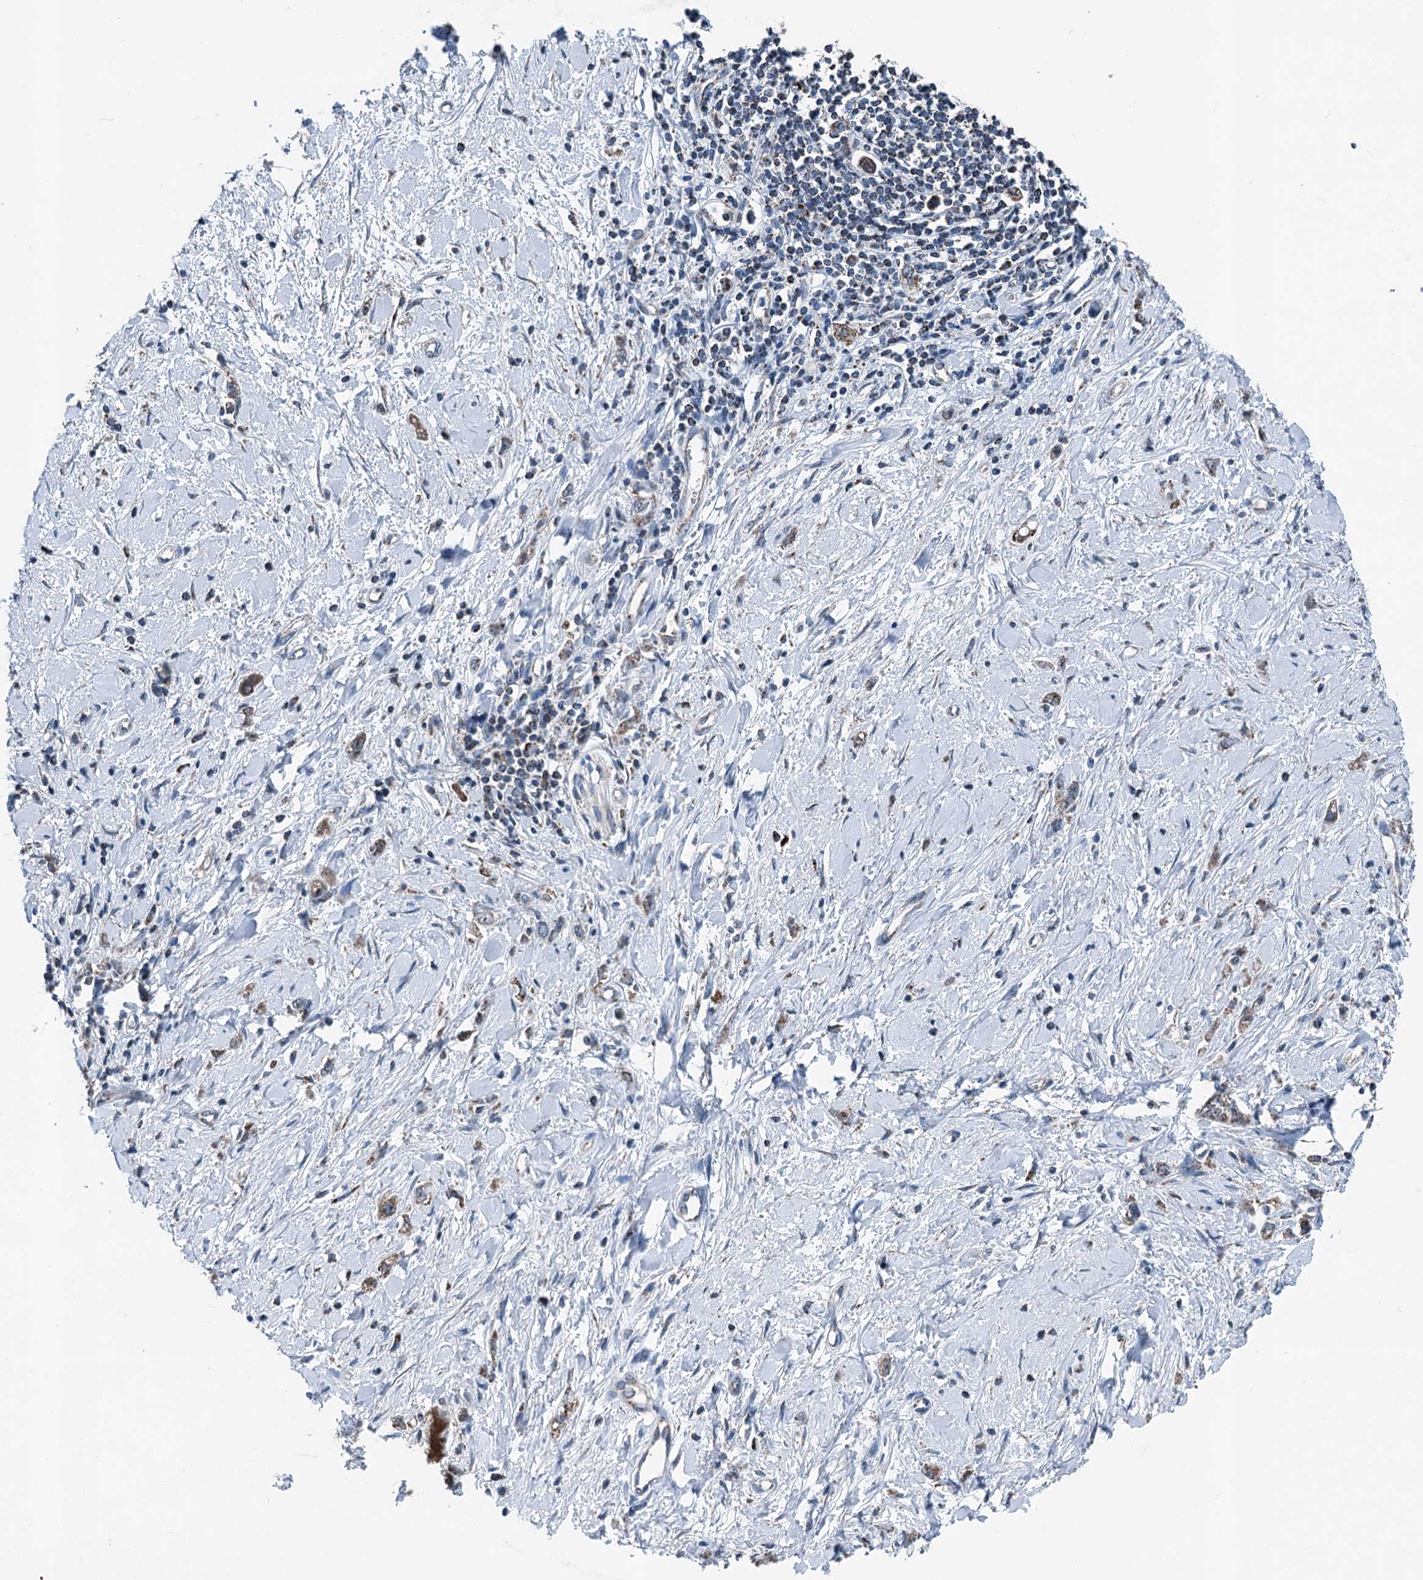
{"staining": {"intensity": "moderate", "quantity": ">75%", "location": "cytoplasmic/membranous"}, "tissue": "stomach cancer", "cell_type": "Tumor cells", "image_type": "cancer", "snomed": [{"axis": "morphology", "description": "Adenocarcinoma, NOS"}, {"axis": "topography", "description": "Stomach"}], "caption": "Approximately >75% of tumor cells in stomach cancer demonstrate moderate cytoplasmic/membranous protein staining as visualized by brown immunohistochemical staining.", "gene": "TRPT1", "patient": {"sex": "female", "age": 76}}